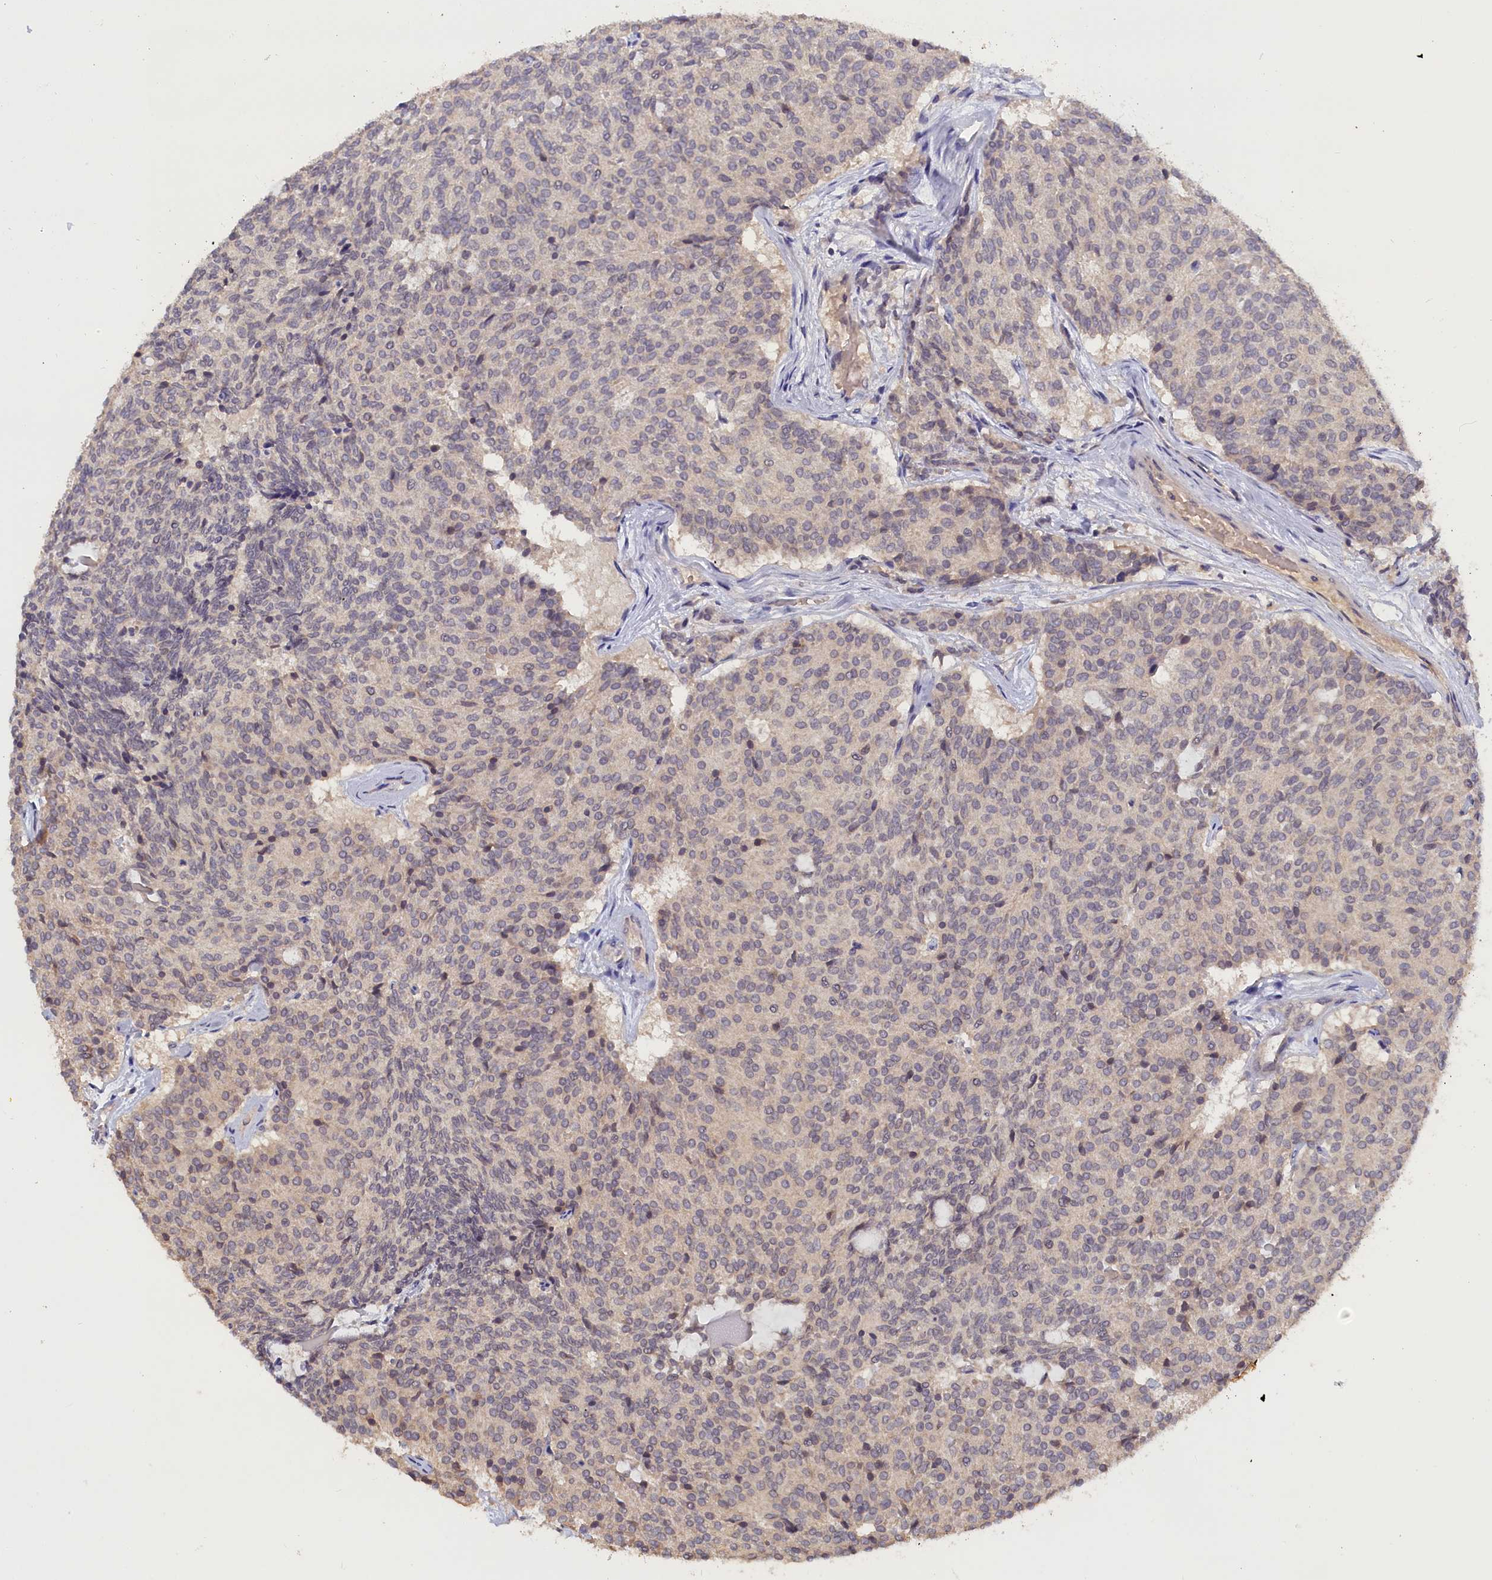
{"staining": {"intensity": "negative", "quantity": "none", "location": "none"}, "tissue": "carcinoid", "cell_type": "Tumor cells", "image_type": "cancer", "snomed": [{"axis": "morphology", "description": "Carcinoid, malignant, NOS"}, {"axis": "topography", "description": "Pancreas"}], "caption": "Carcinoid (malignant) stained for a protein using immunohistochemistry demonstrates no expression tumor cells.", "gene": "CELF5", "patient": {"sex": "female", "age": 54}}